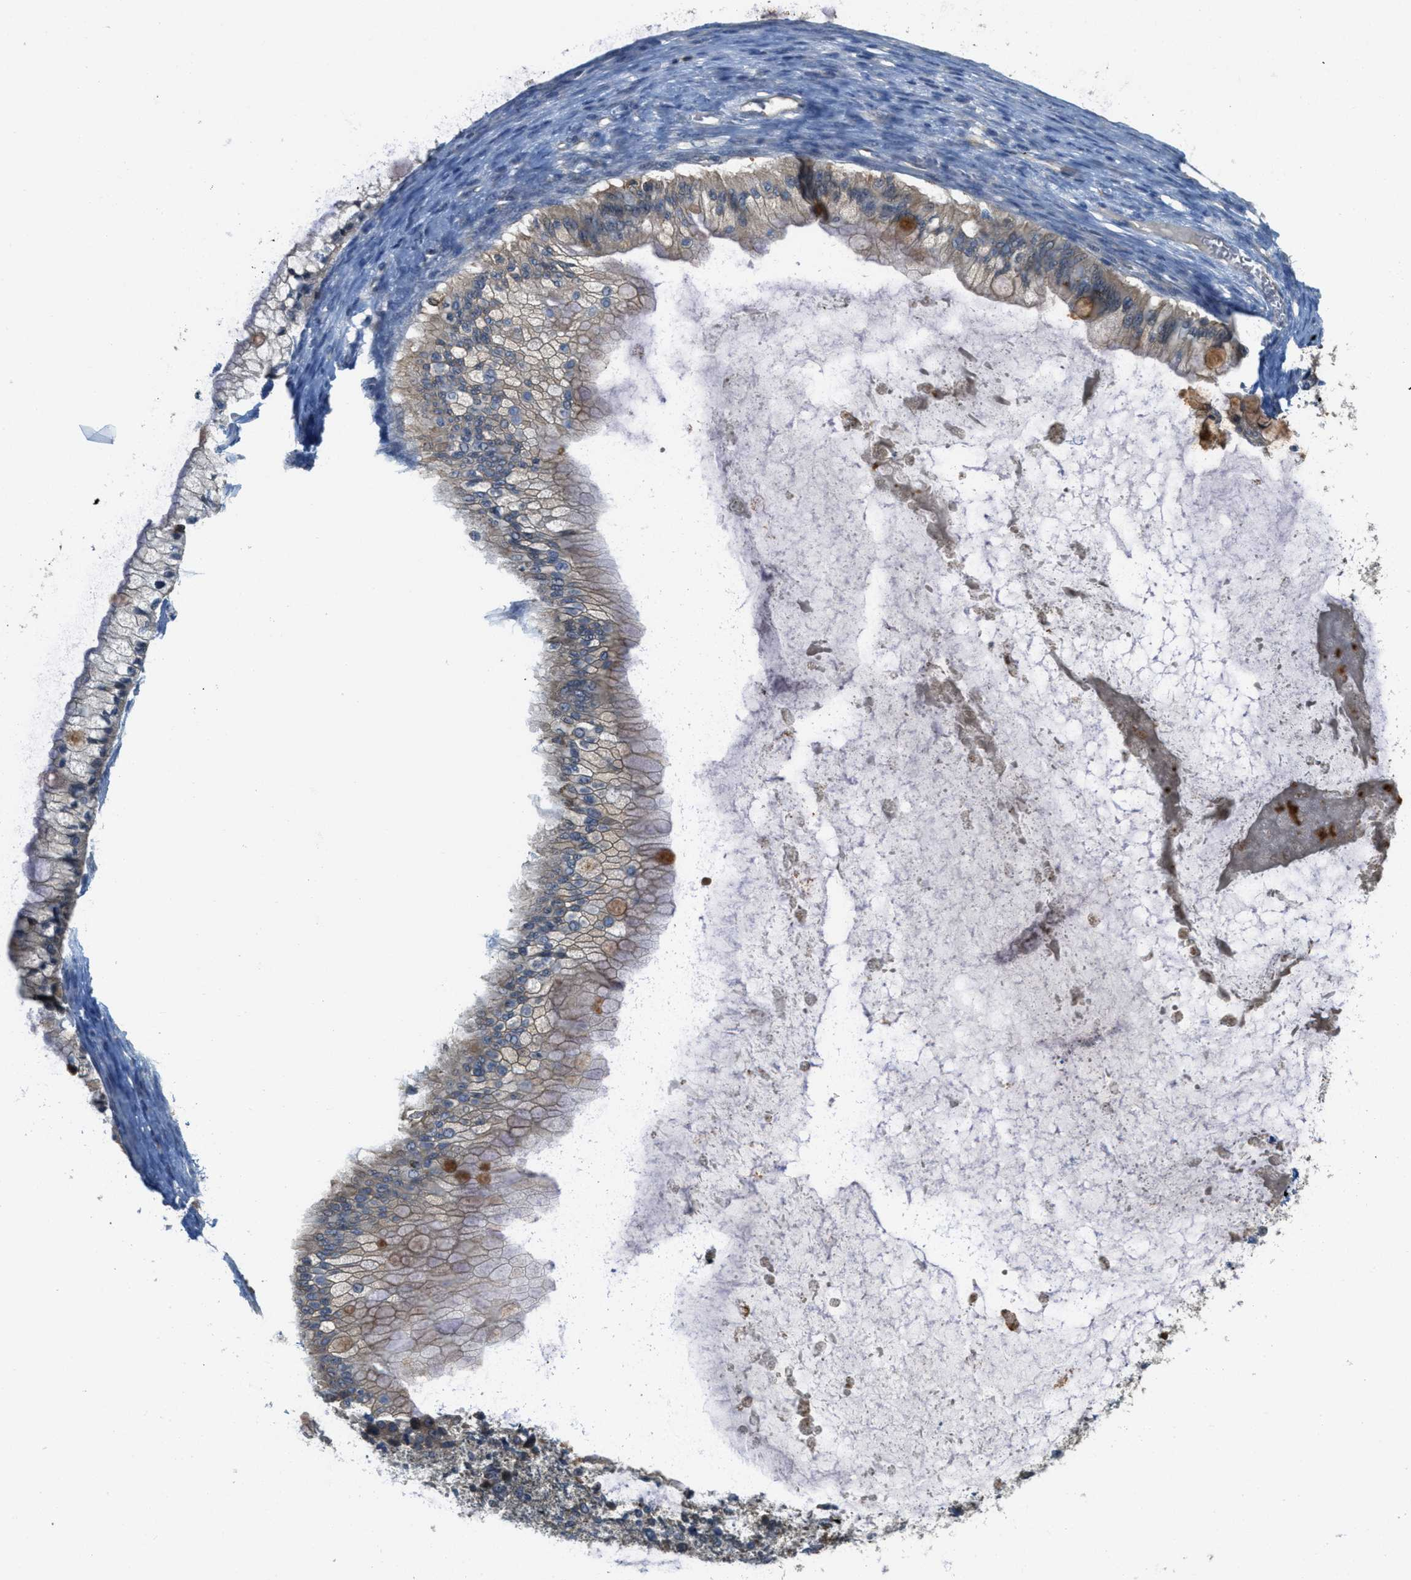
{"staining": {"intensity": "moderate", "quantity": ">75%", "location": "cytoplasmic/membranous"}, "tissue": "ovarian cancer", "cell_type": "Tumor cells", "image_type": "cancer", "snomed": [{"axis": "morphology", "description": "Cystadenocarcinoma, mucinous, NOS"}, {"axis": "topography", "description": "Ovary"}], "caption": "An image showing moderate cytoplasmic/membranous expression in approximately >75% of tumor cells in ovarian mucinous cystadenocarcinoma, as visualized by brown immunohistochemical staining.", "gene": "GRIK2", "patient": {"sex": "female", "age": 57}}